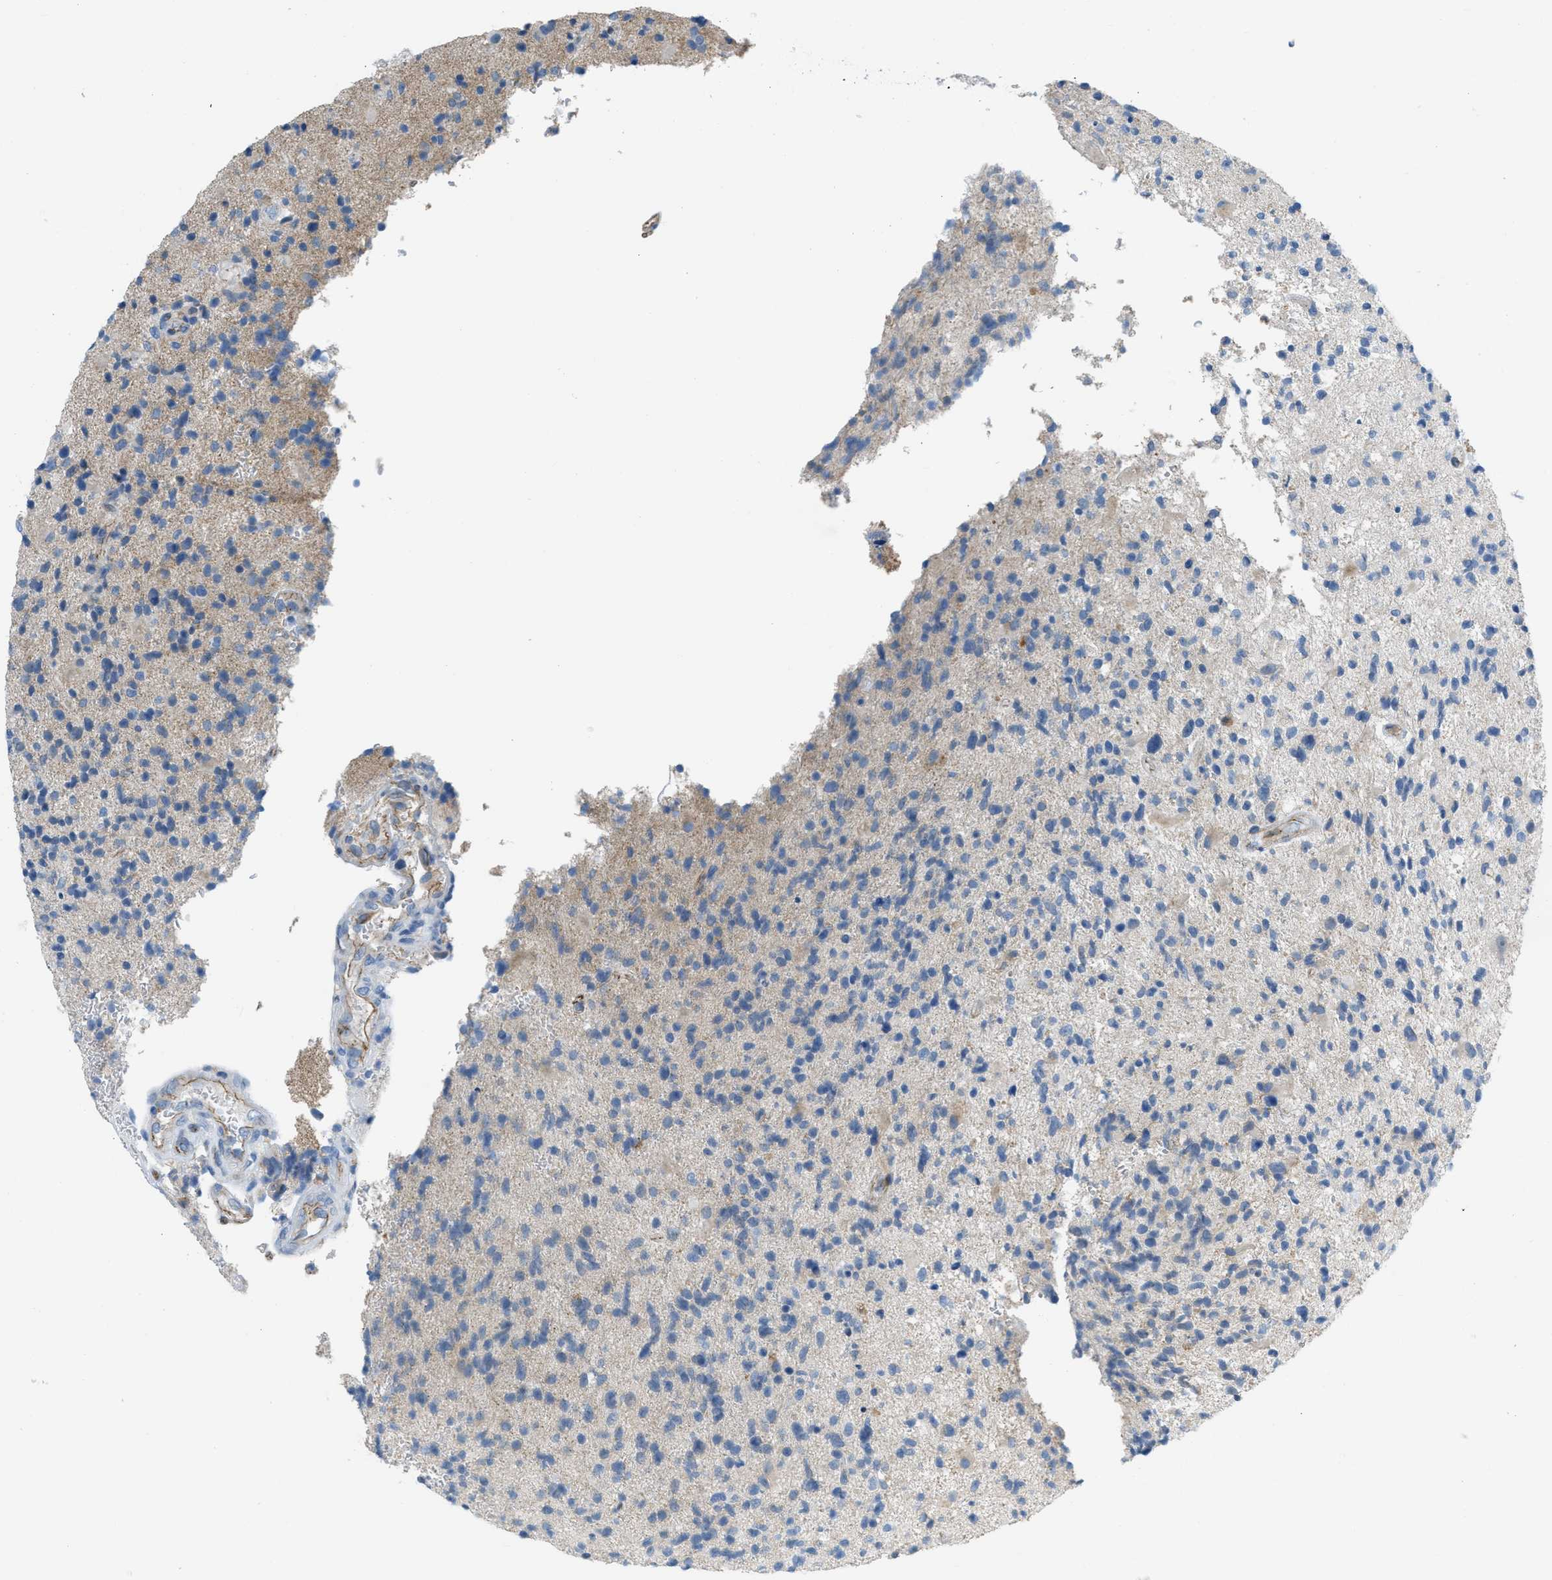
{"staining": {"intensity": "negative", "quantity": "none", "location": "none"}, "tissue": "glioma", "cell_type": "Tumor cells", "image_type": "cancer", "snomed": [{"axis": "morphology", "description": "Glioma, malignant, High grade"}, {"axis": "topography", "description": "Brain"}], "caption": "Human malignant glioma (high-grade) stained for a protein using immunohistochemistry (IHC) exhibits no positivity in tumor cells.", "gene": "CRB3", "patient": {"sex": "male", "age": 72}}